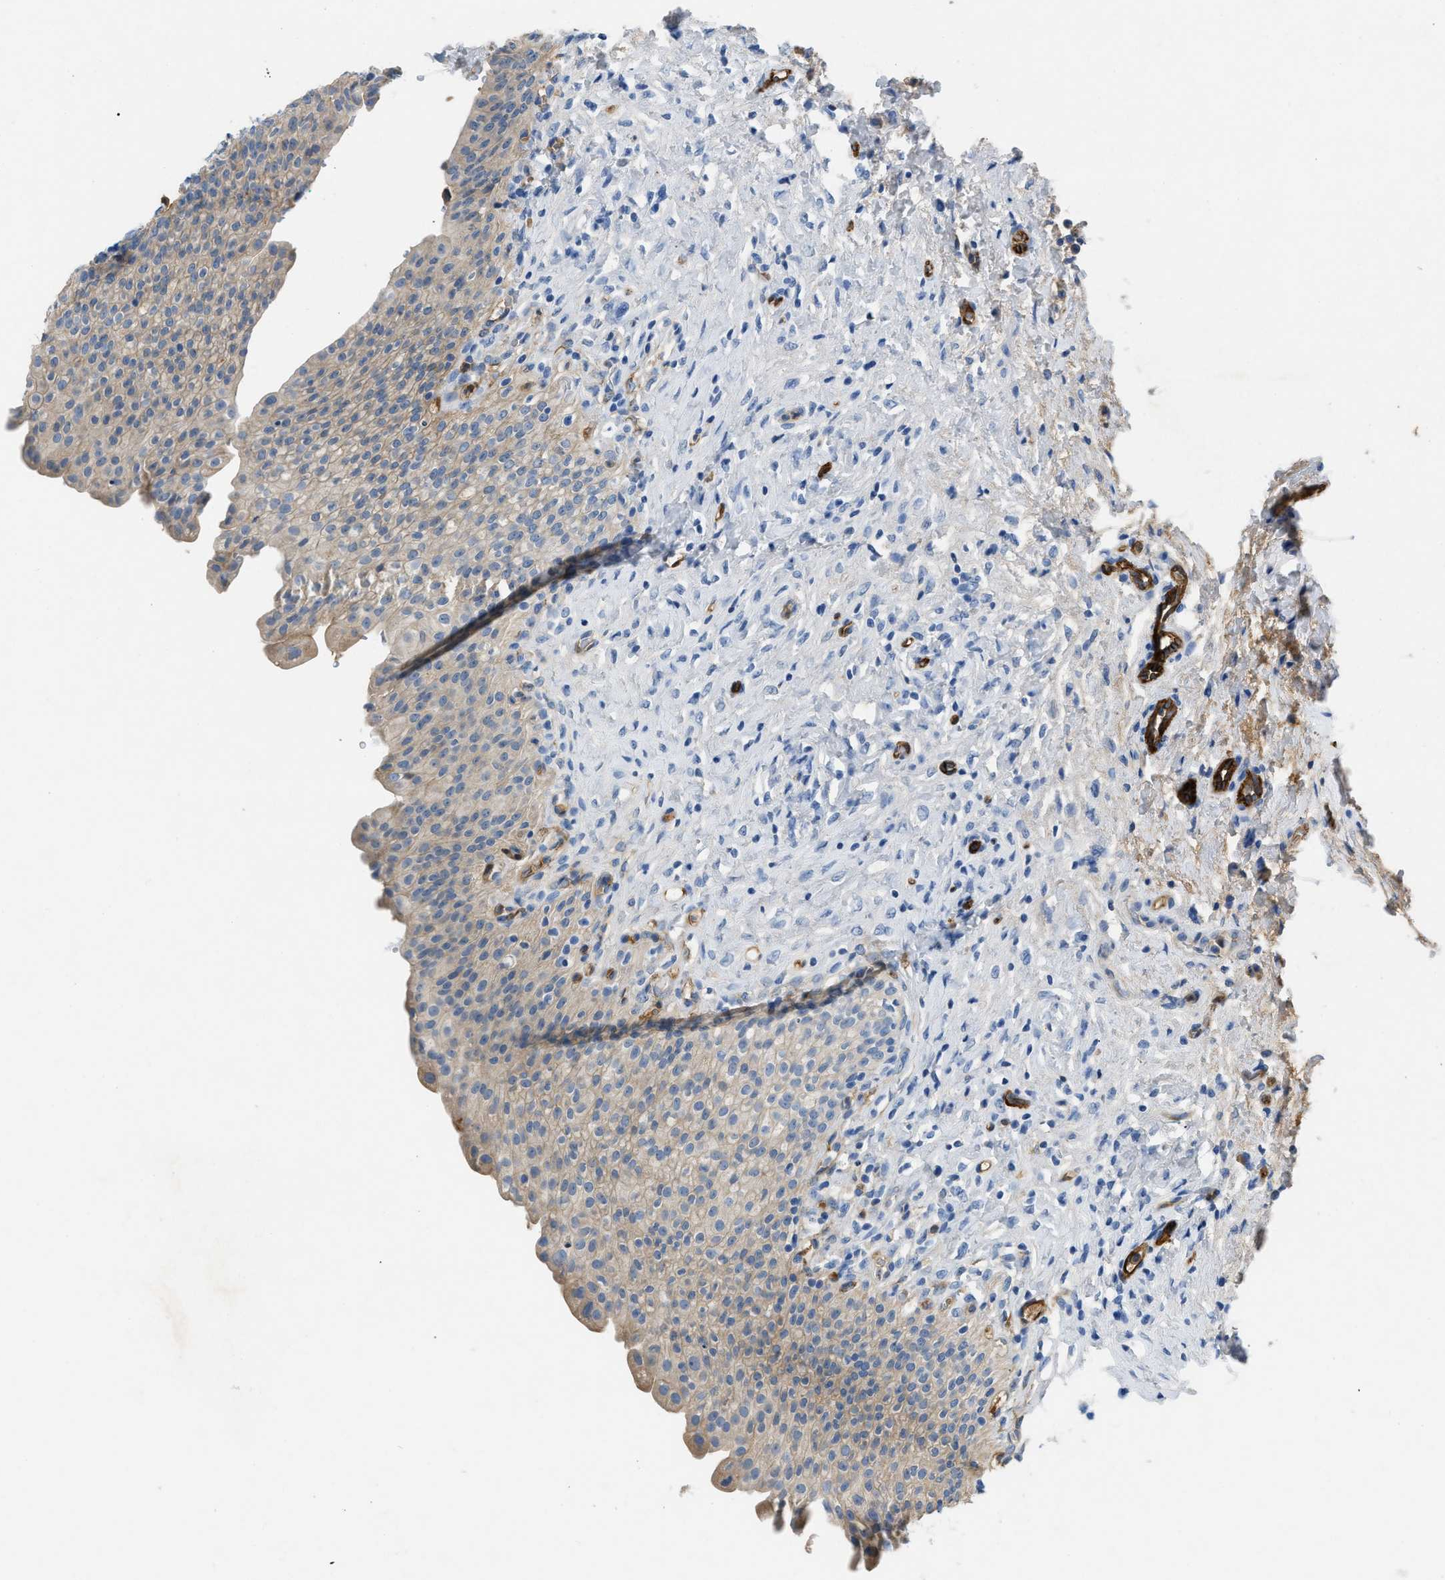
{"staining": {"intensity": "weak", "quantity": ">75%", "location": "cytoplasmic/membranous"}, "tissue": "urinary bladder", "cell_type": "Urothelial cells", "image_type": "normal", "snomed": [{"axis": "morphology", "description": "Urothelial carcinoma, High grade"}, {"axis": "topography", "description": "Urinary bladder"}], "caption": "Protein staining of unremarkable urinary bladder displays weak cytoplasmic/membranous expression in approximately >75% of urothelial cells. (IHC, brightfield microscopy, high magnification).", "gene": "SPEG", "patient": {"sex": "male", "age": 46}}